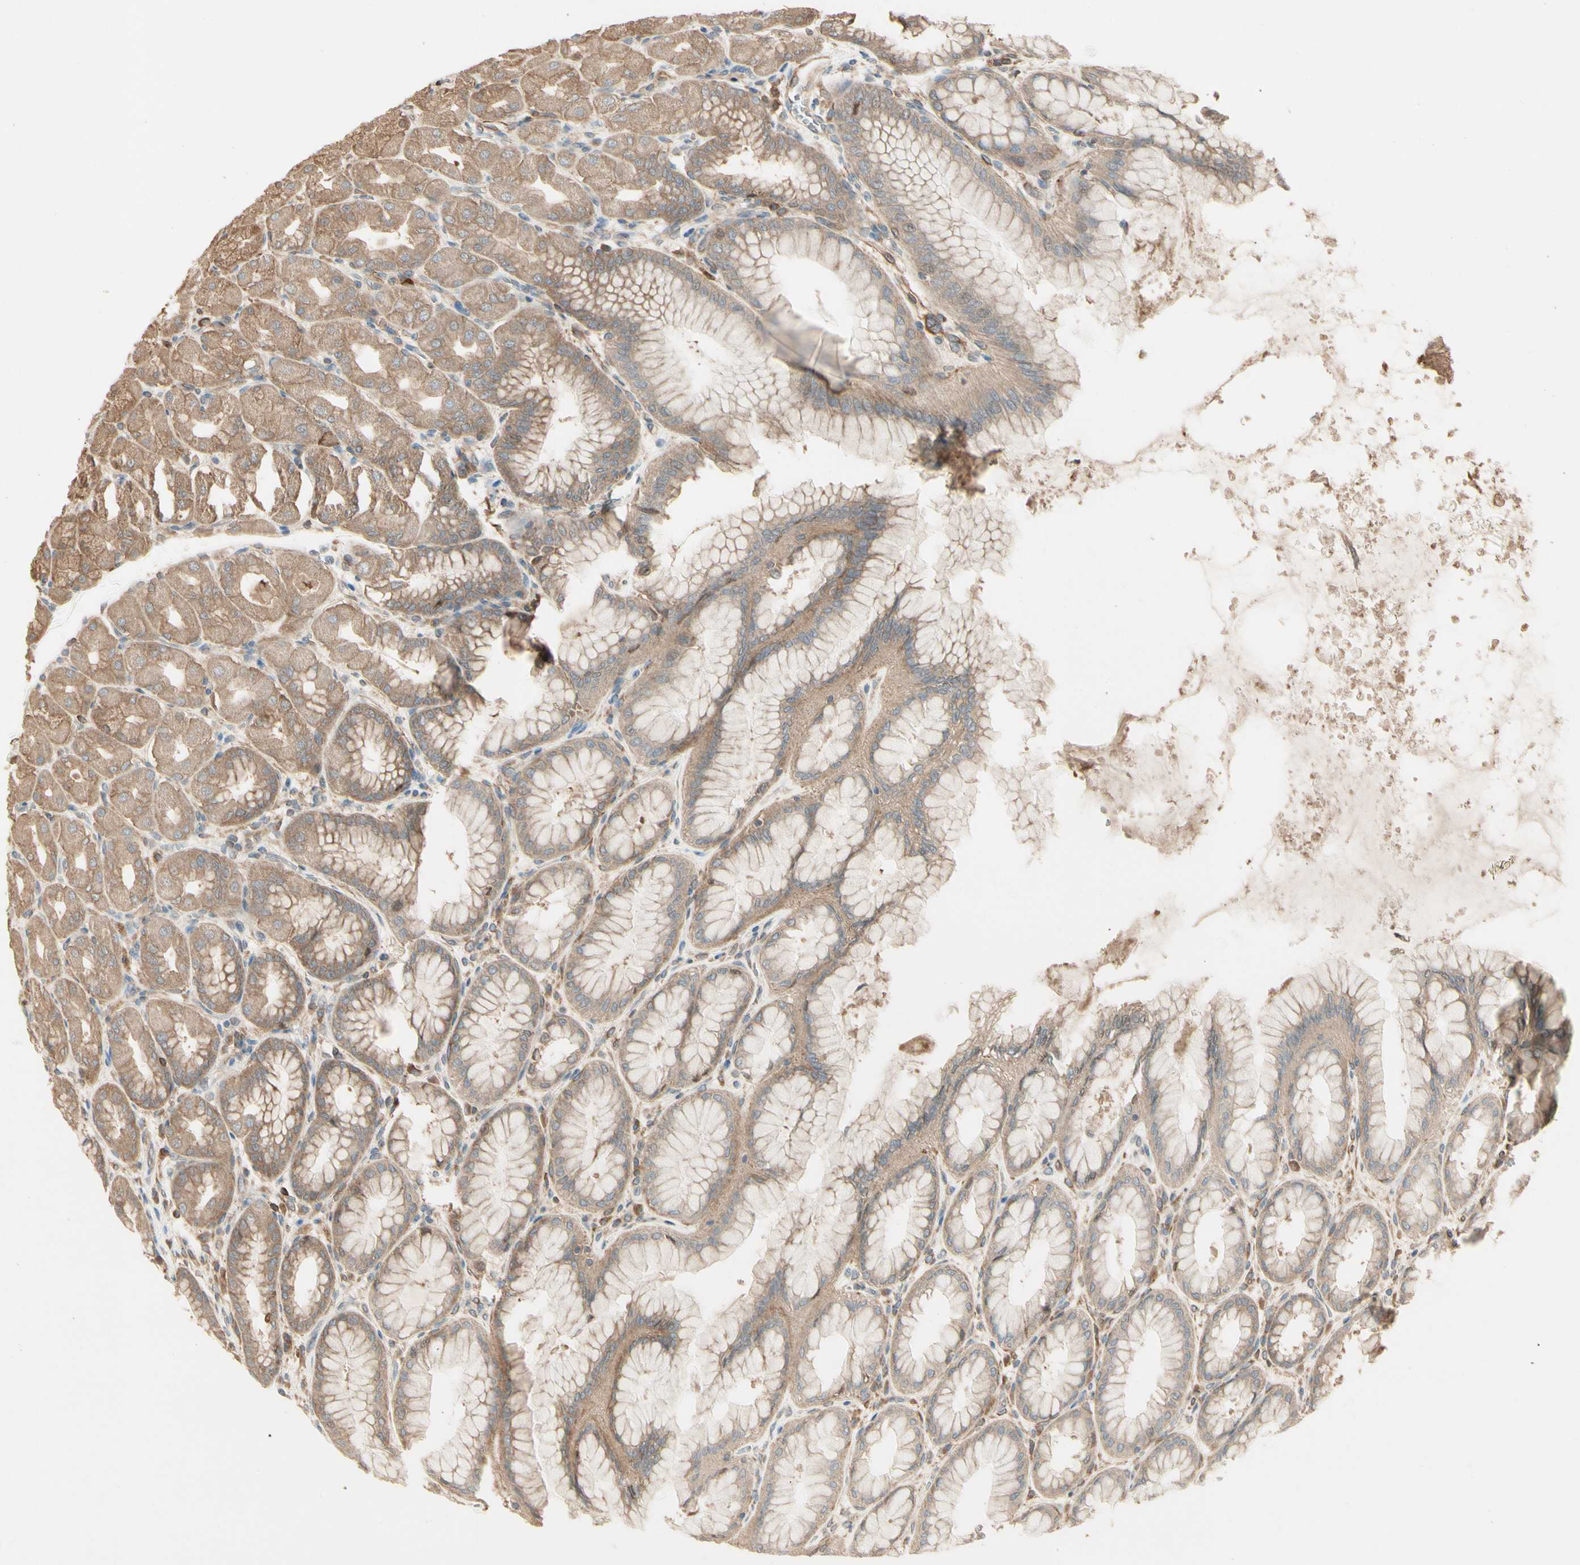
{"staining": {"intensity": "moderate", "quantity": ">75%", "location": "cytoplasmic/membranous"}, "tissue": "stomach", "cell_type": "Glandular cells", "image_type": "normal", "snomed": [{"axis": "morphology", "description": "Normal tissue, NOS"}, {"axis": "topography", "description": "Stomach, upper"}], "caption": "Glandular cells exhibit medium levels of moderate cytoplasmic/membranous expression in about >75% of cells in unremarkable human stomach.", "gene": "IRAG1", "patient": {"sex": "female", "age": 56}}